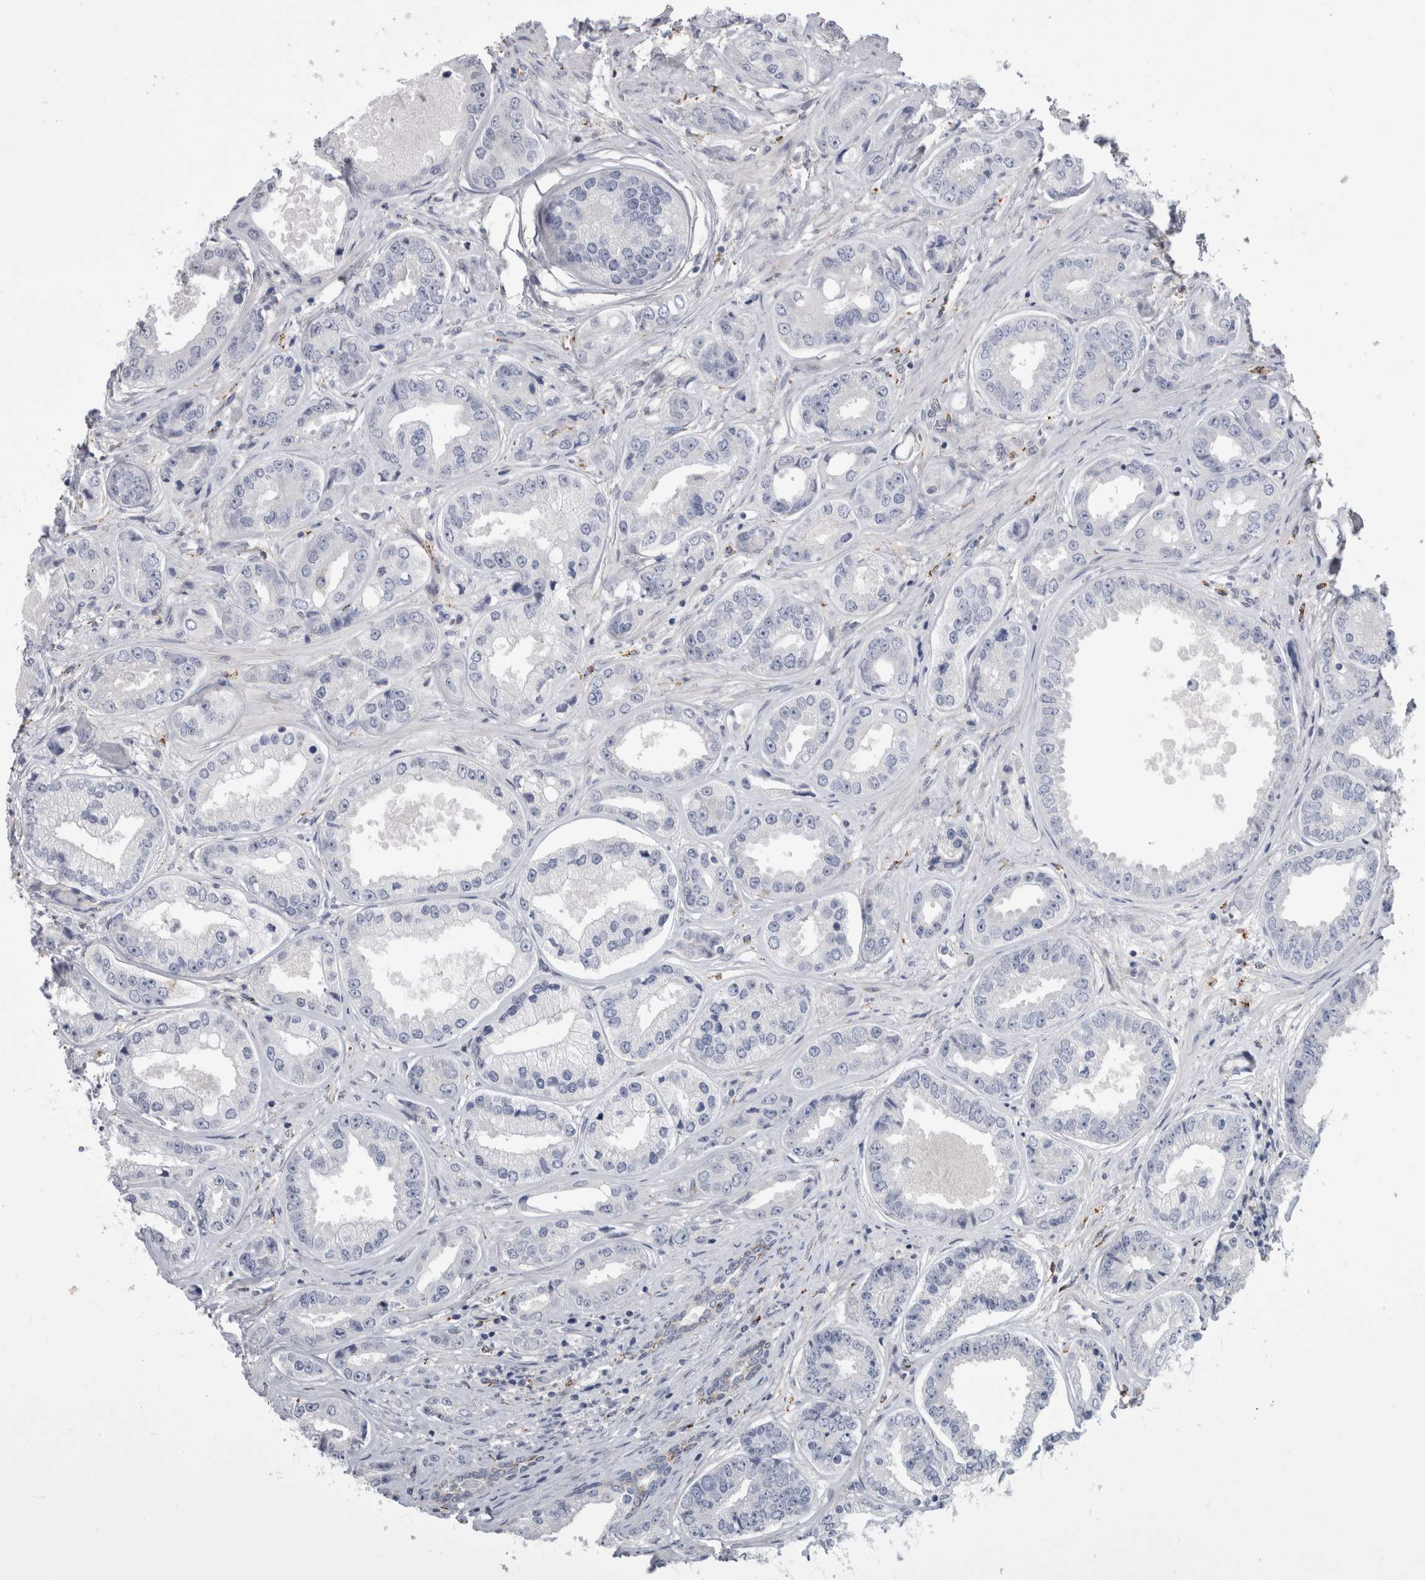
{"staining": {"intensity": "negative", "quantity": "none", "location": "none"}, "tissue": "prostate cancer", "cell_type": "Tumor cells", "image_type": "cancer", "snomed": [{"axis": "morphology", "description": "Adenocarcinoma, High grade"}, {"axis": "topography", "description": "Prostate"}], "caption": "Tumor cells show no significant expression in prostate high-grade adenocarcinoma.", "gene": "GATM", "patient": {"sex": "male", "age": 61}}